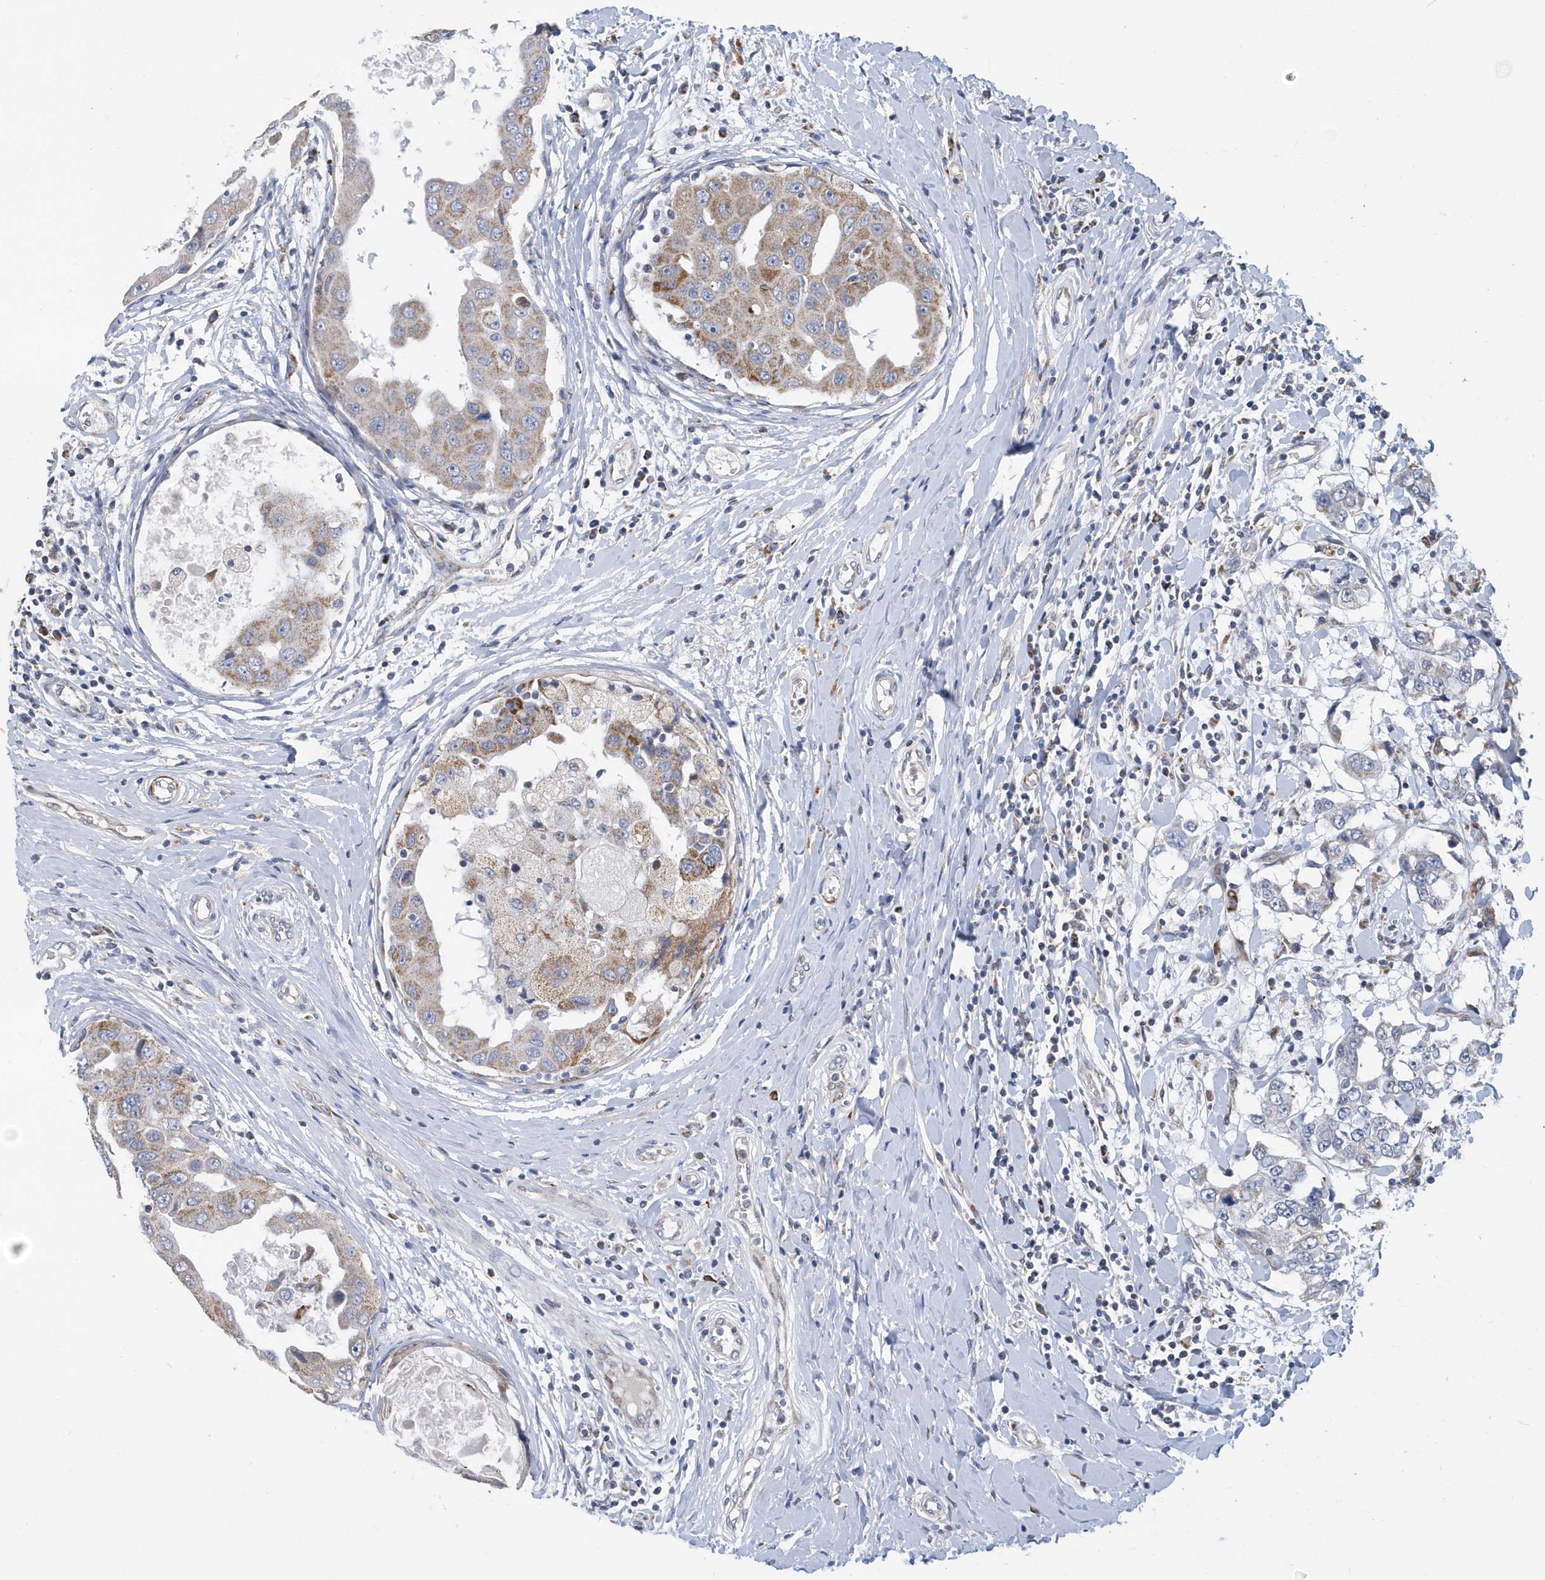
{"staining": {"intensity": "moderate", "quantity": "<25%", "location": "cytoplasmic/membranous"}, "tissue": "breast cancer", "cell_type": "Tumor cells", "image_type": "cancer", "snomed": [{"axis": "morphology", "description": "Duct carcinoma"}, {"axis": "topography", "description": "Breast"}], "caption": "Immunohistochemical staining of human intraductal carcinoma (breast) displays low levels of moderate cytoplasmic/membranous staining in about <25% of tumor cells.", "gene": "VWA5B2", "patient": {"sex": "female", "age": 27}}